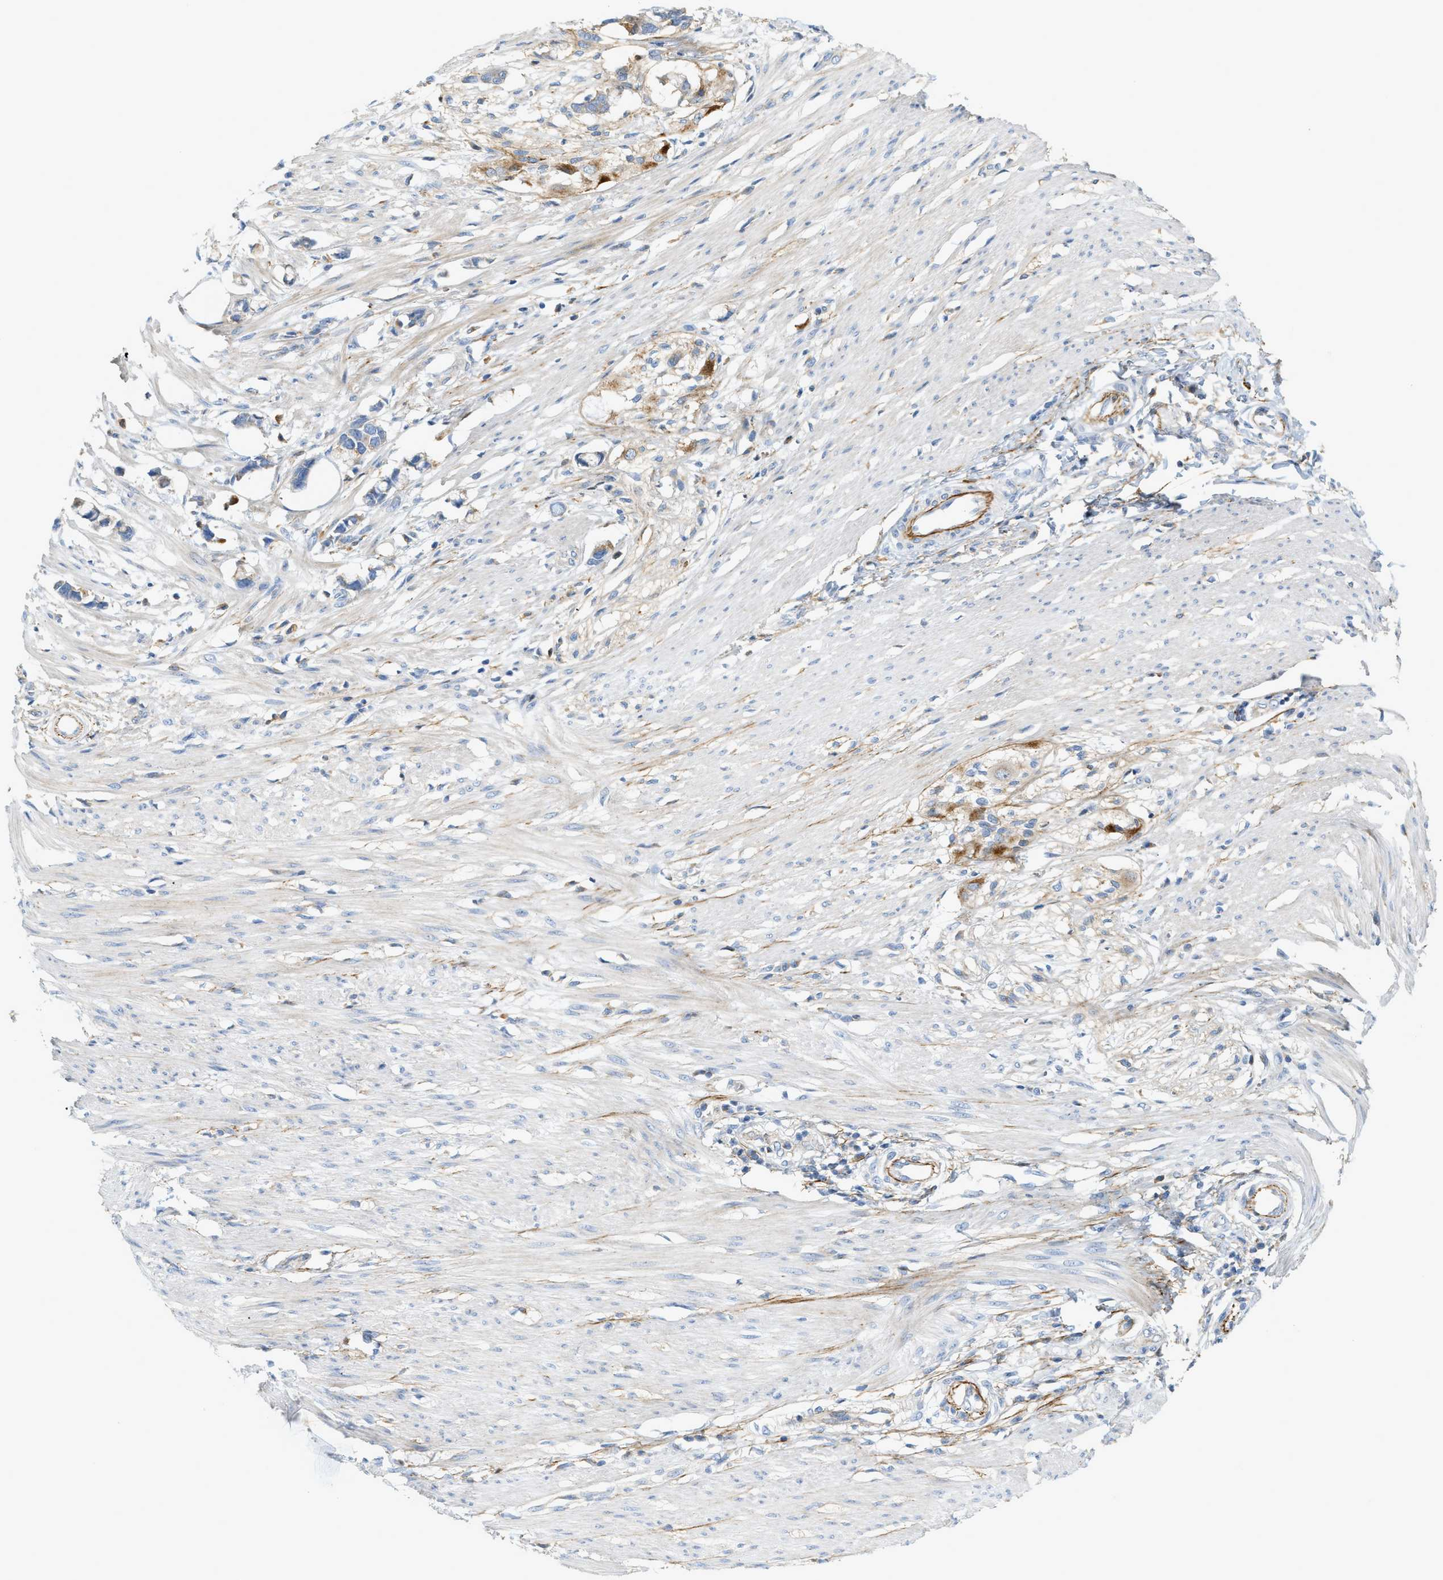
{"staining": {"intensity": "moderate", "quantity": "25%-75%", "location": "cytoplasmic/membranous"}, "tissue": "smooth muscle", "cell_type": "Smooth muscle cells", "image_type": "normal", "snomed": [{"axis": "morphology", "description": "Normal tissue, NOS"}, {"axis": "morphology", "description": "Adenocarcinoma, NOS"}, {"axis": "topography", "description": "Smooth muscle"}, {"axis": "topography", "description": "Colon"}], "caption": "A medium amount of moderate cytoplasmic/membranous positivity is seen in about 25%-75% of smooth muscle cells in normal smooth muscle.", "gene": "LMBRD1", "patient": {"sex": "male", "age": 14}}